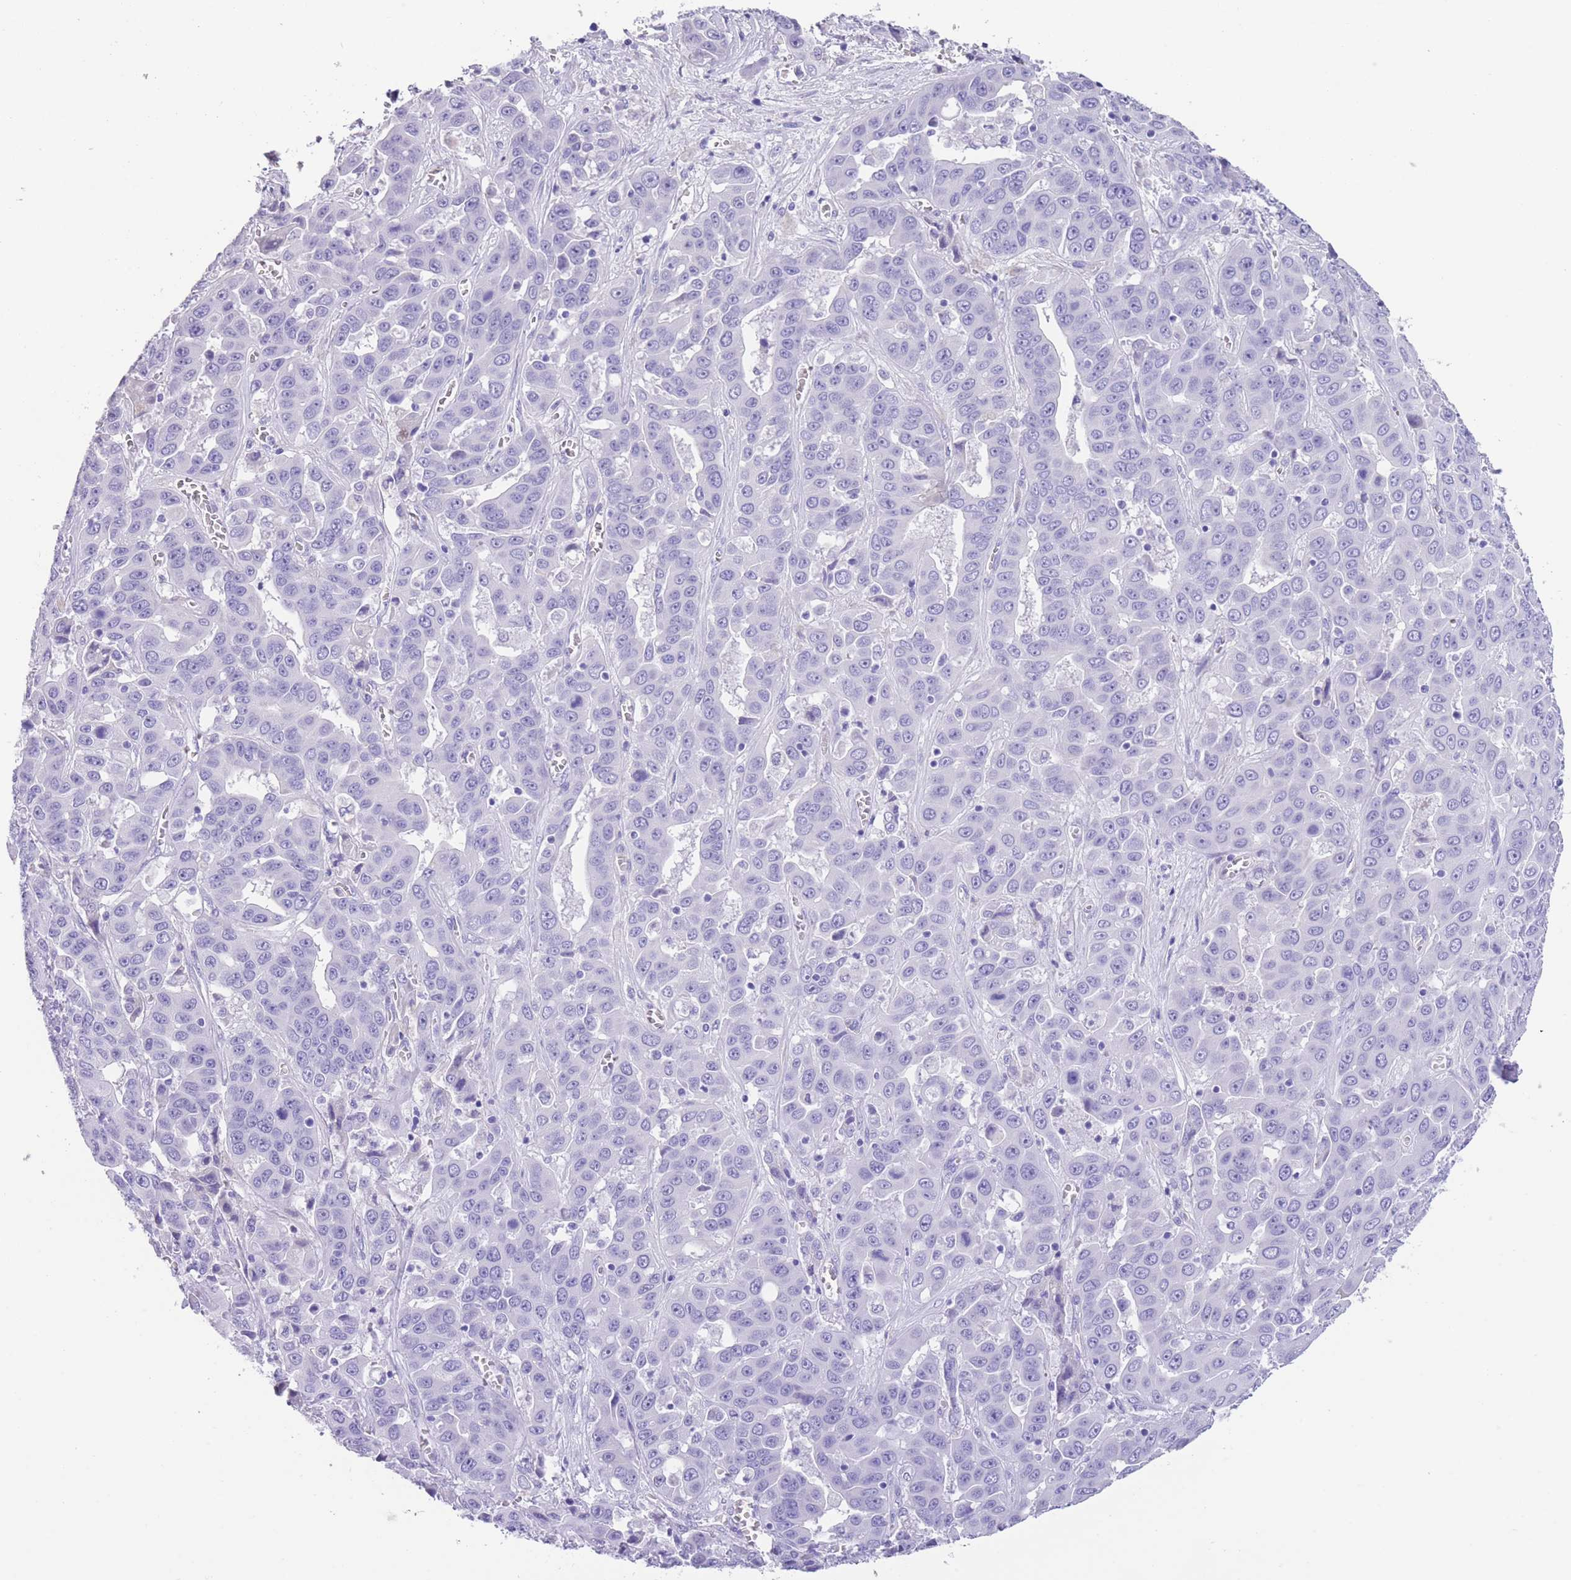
{"staining": {"intensity": "negative", "quantity": "none", "location": "none"}, "tissue": "liver cancer", "cell_type": "Tumor cells", "image_type": "cancer", "snomed": [{"axis": "morphology", "description": "Cholangiocarcinoma"}, {"axis": "topography", "description": "Liver"}], "caption": "A histopathology image of human liver cancer is negative for staining in tumor cells.", "gene": "RAI2", "patient": {"sex": "female", "age": 52}}